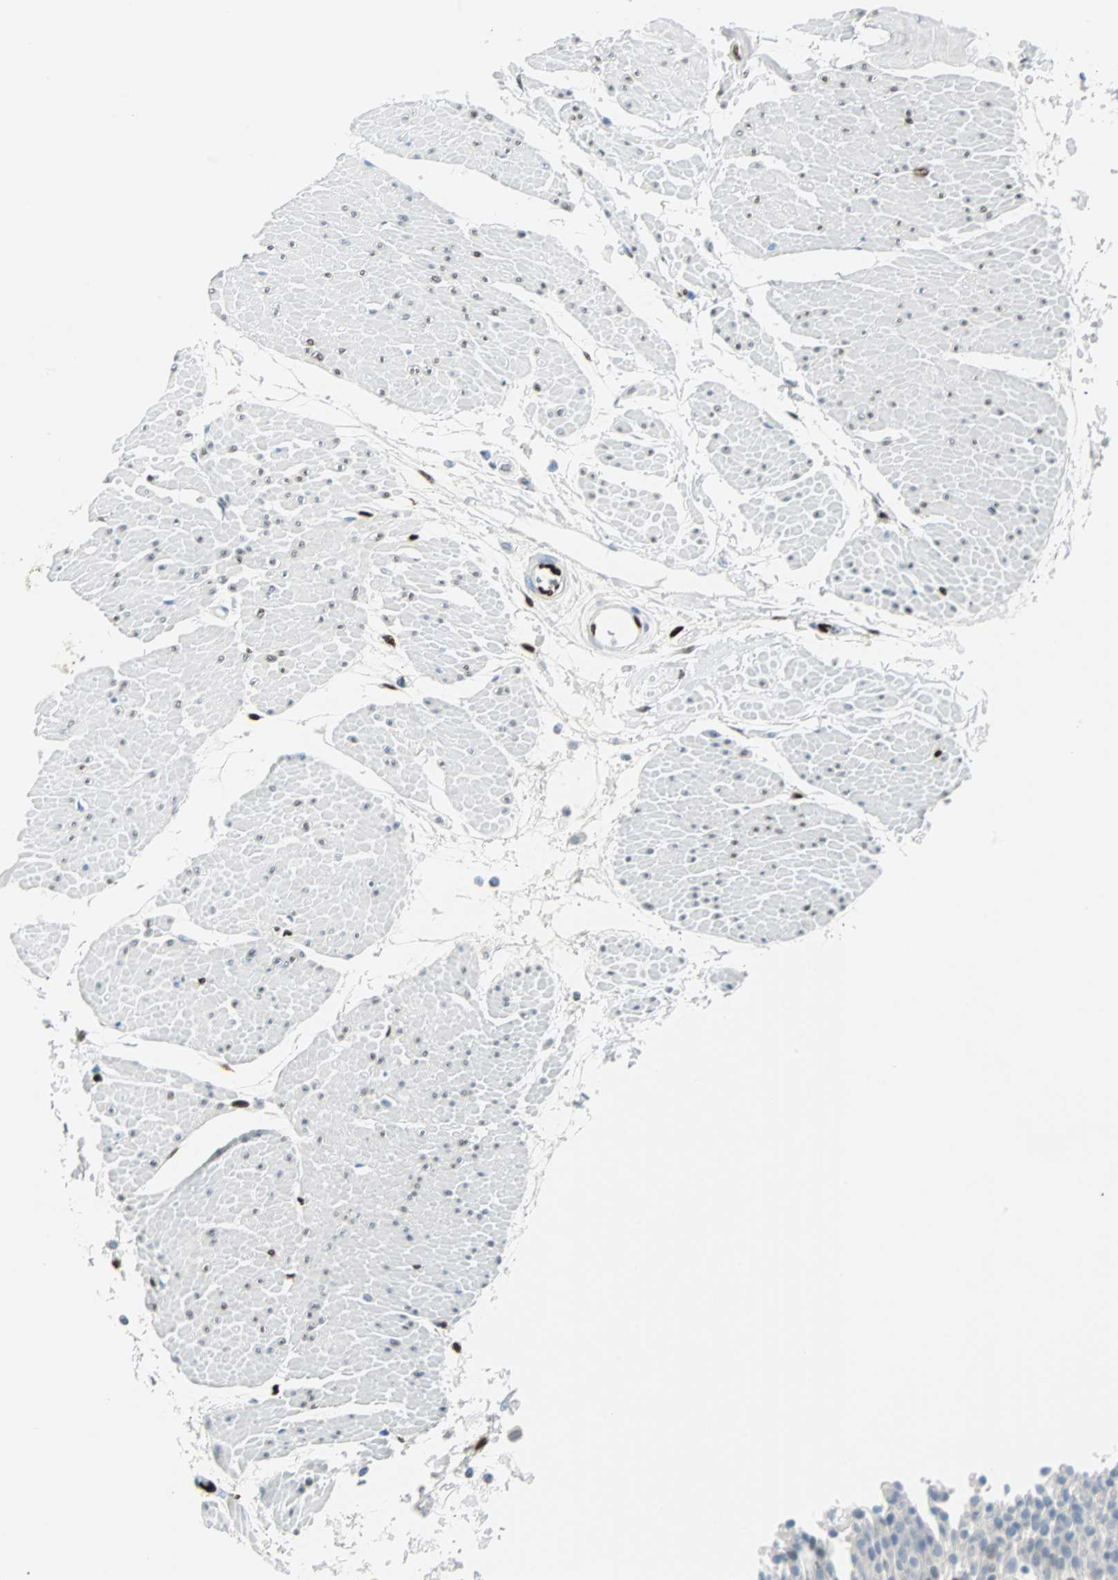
{"staining": {"intensity": "moderate", "quantity": "<25%", "location": "nuclear"}, "tissue": "urinary bladder", "cell_type": "Urothelial cells", "image_type": "normal", "snomed": [{"axis": "morphology", "description": "Normal tissue, NOS"}, {"axis": "topography", "description": "Urinary bladder"}], "caption": "Moderate nuclear staining for a protein is seen in approximately <25% of urothelial cells of normal urinary bladder using IHC.", "gene": "IL33", "patient": {"sex": "male", "age": 51}}